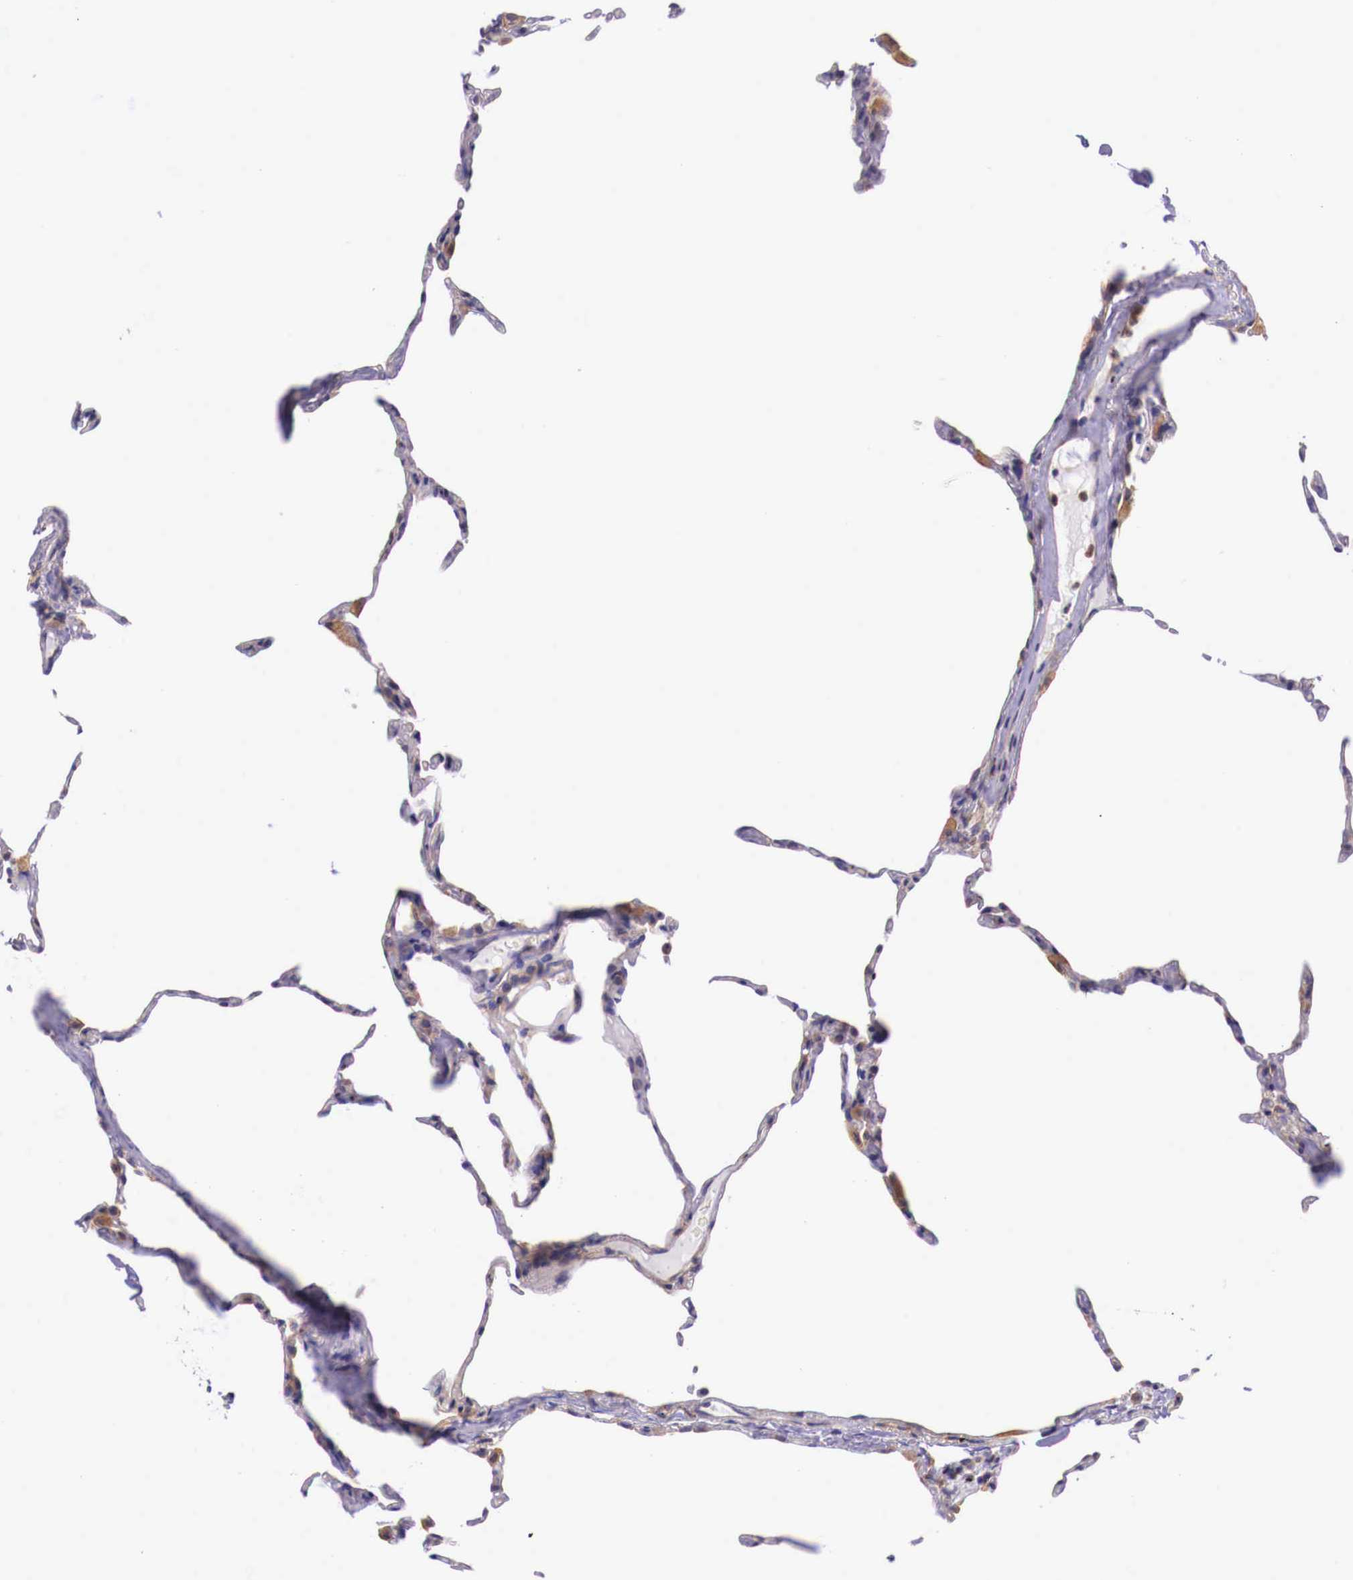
{"staining": {"intensity": "weak", "quantity": ">75%", "location": "cytoplasmic/membranous"}, "tissue": "lung", "cell_type": "Alveolar cells", "image_type": "normal", "snomed": [{"axis": "morphology", "description": "Normal tissue, NOS"}, {"axis": "topography", "description": "Lung"}], "caption": "Protein expression analysis of normal human lung reveals weak cytoplasmic/membranous expression in about >75% of alveolar cells.", "gene": "GRIPAP1", "patient": {"sex": "female", "age": 75}}